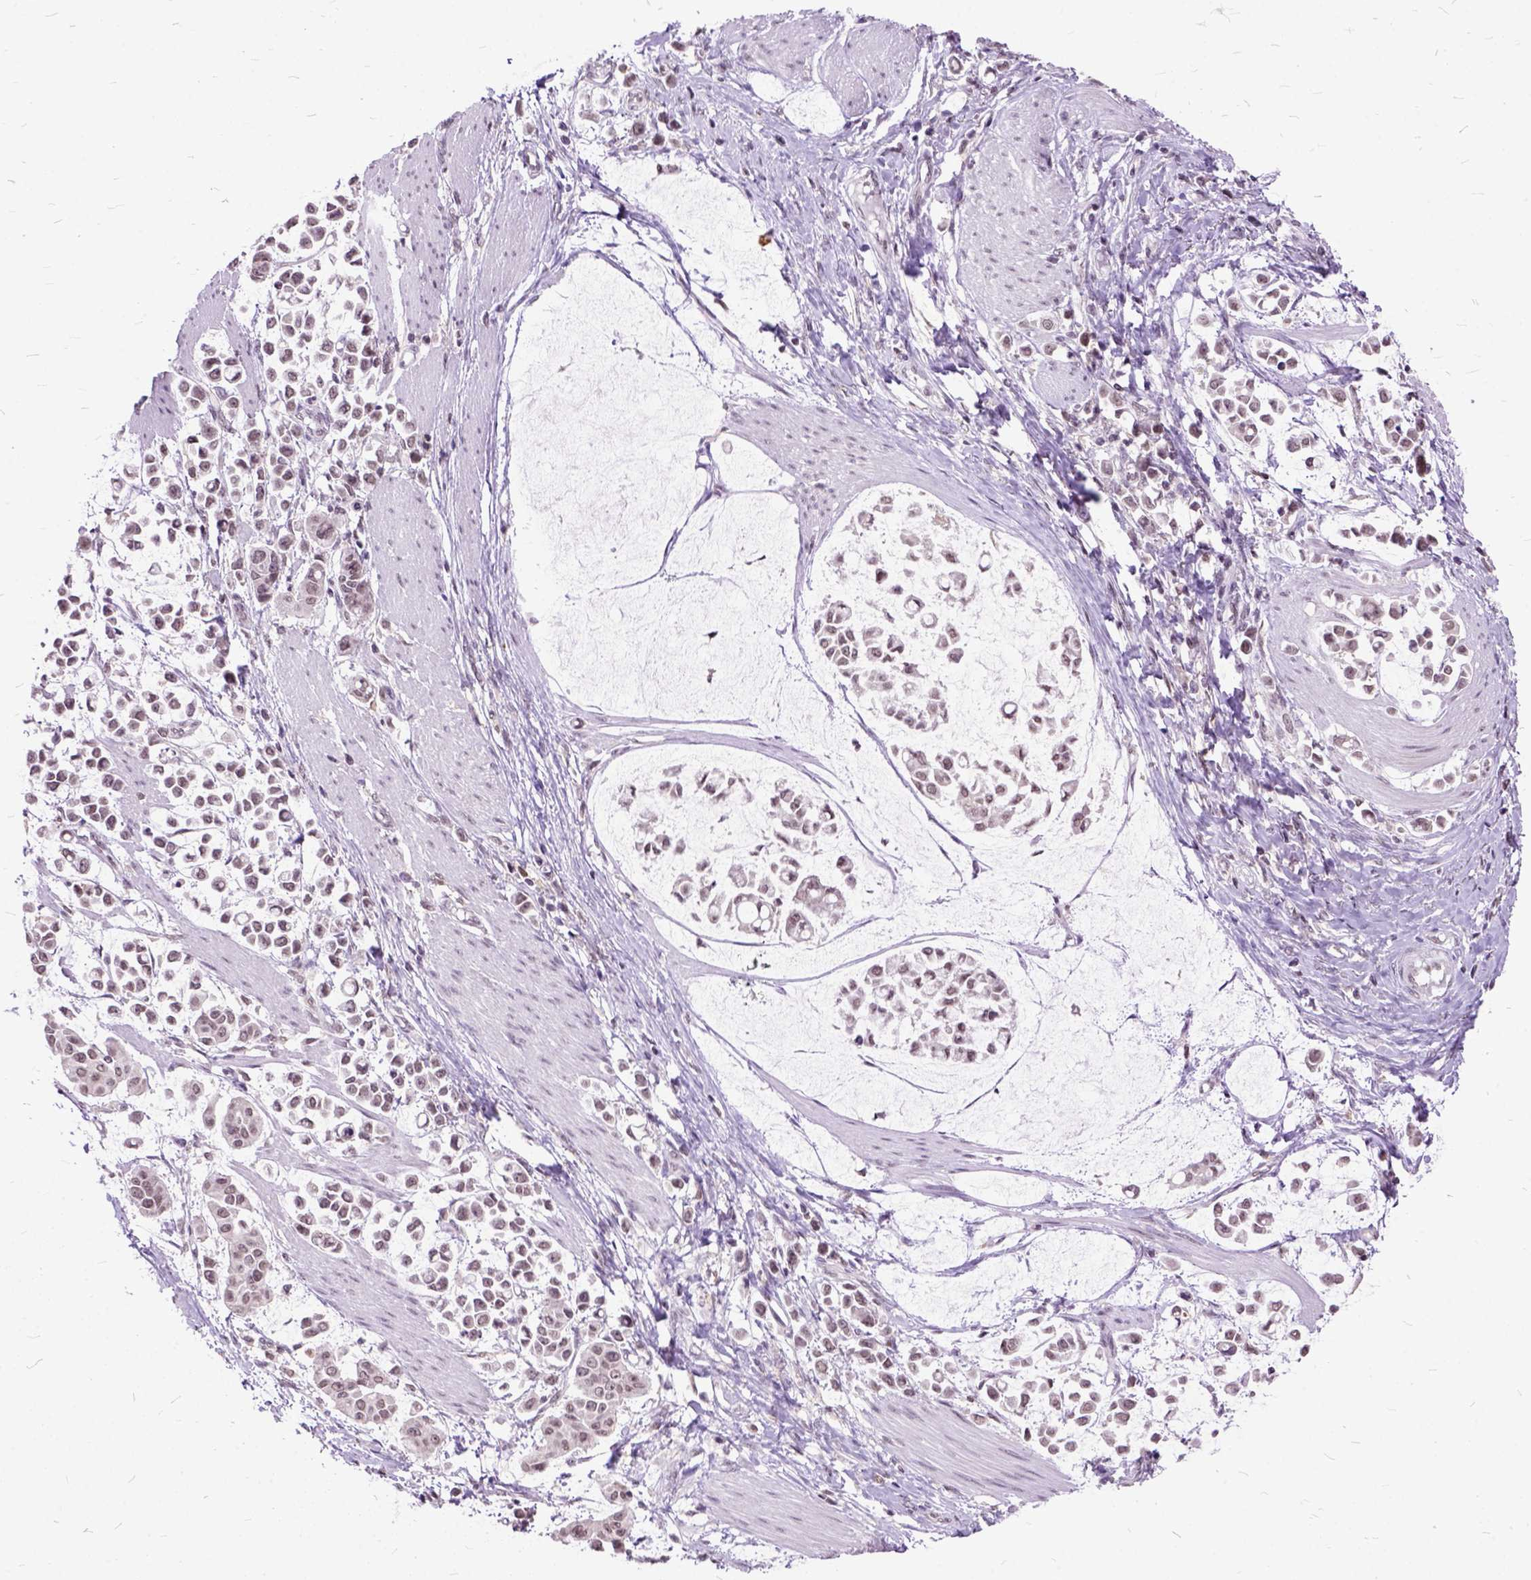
{"staining": {"intensity": "moderate", "quantity": ">75%", "location": "nuclear"}, "tissue": "stomach cancer", "cell_type": "Tumor cells", "image_type": "cancer", "snomed": [{"axis": "morphology", "description": "Adenocarcinoma, NOS"}, {"axis": "topography", "description": "Stomach"}], "caption": "Human adenocarcinoma (stomach) stained with a protein marker demonstrates moderate staining in tumor cells.", "gene": "ORC5", "patient": {"sex": "male", "age": 82}}